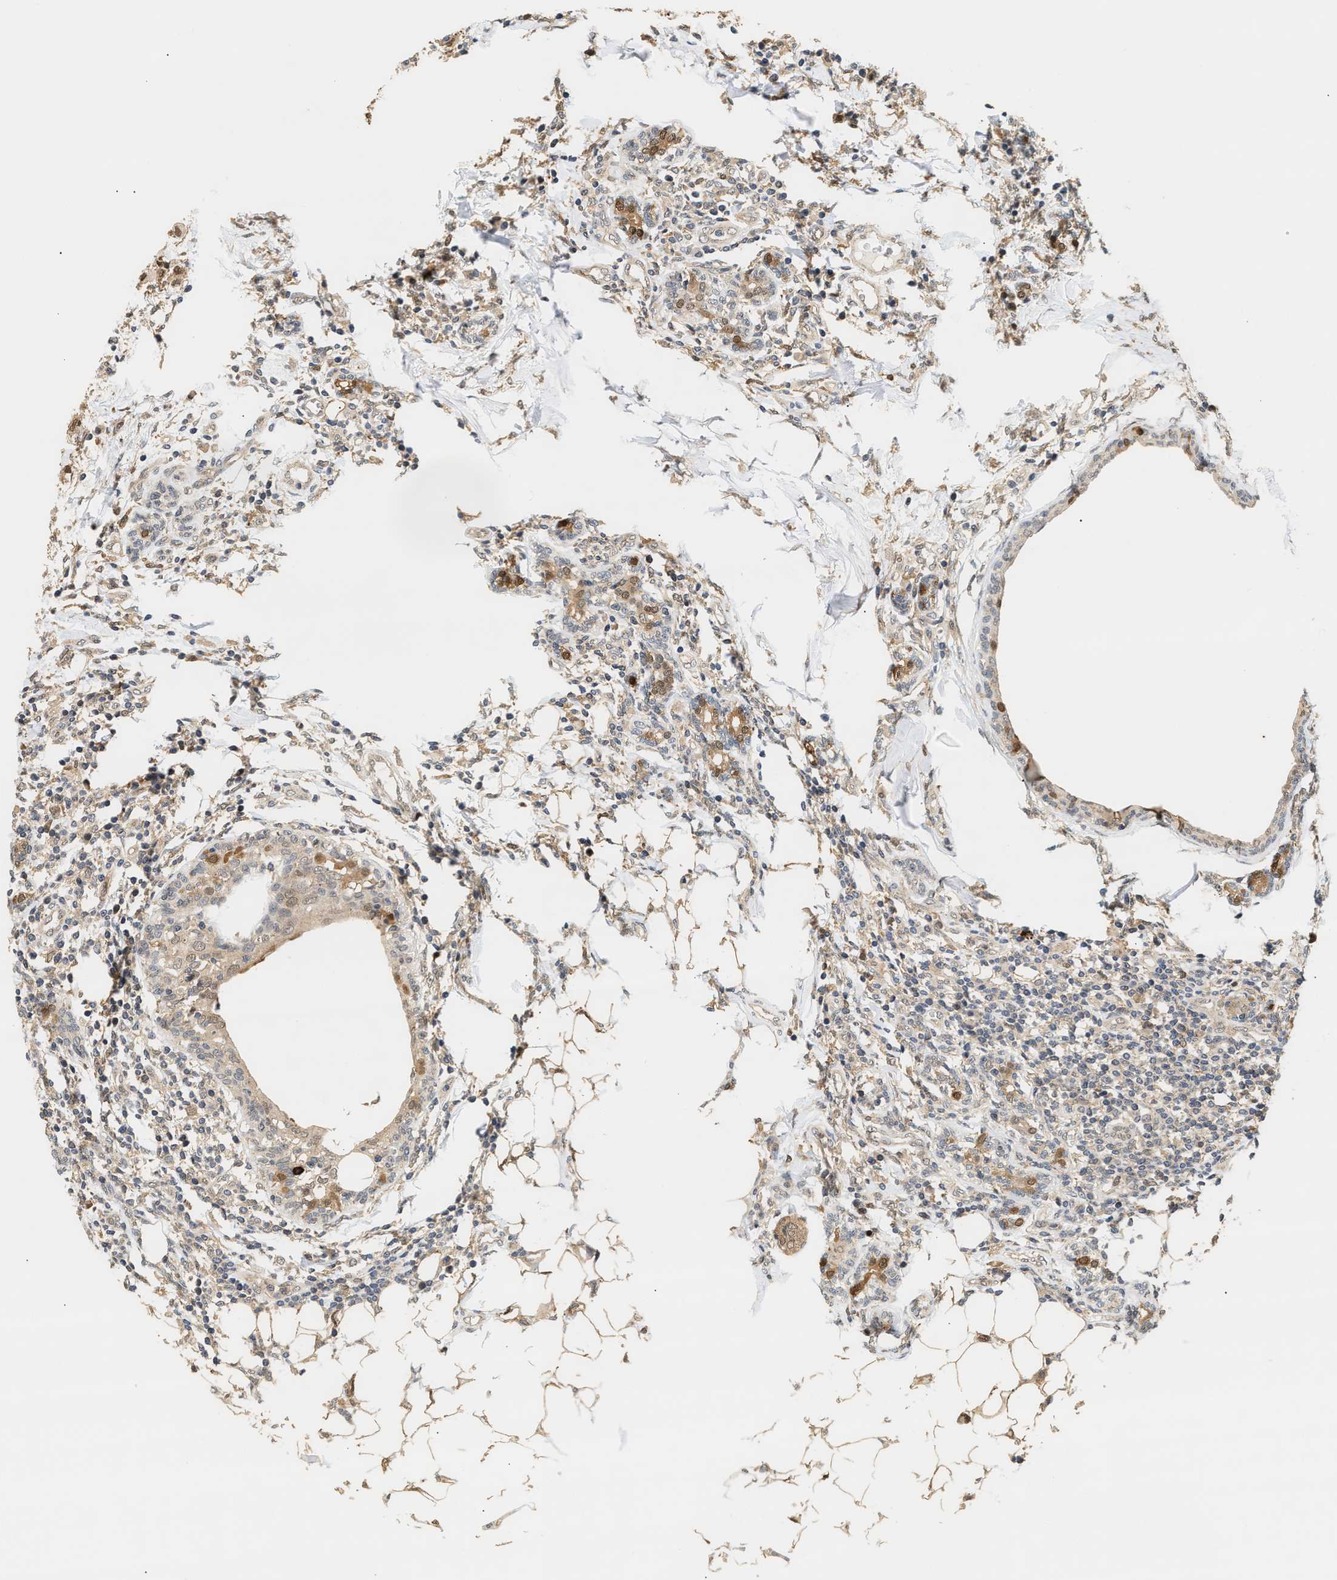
{"staining": {"intensity": "weak", "quantity": "25%-75%", "location": "cytoplasmic/membranous,nuclear"}, "tissue": "breast cancer", "cell_type": "Tumor cells", "image_type": "cancer", "snomed": [{"axis": "morphology", "description": "Duct carcinoma"}, {"axis": "topography", "description": "Breast"}], "caption": "Protein staining shows weak cytoplasmic/membranous and nuclear positivity in about 25%-75% of tumor cells in breast cancer.", "gene": "ABHD5", "patient": {"sex": "female", "age": 40}}